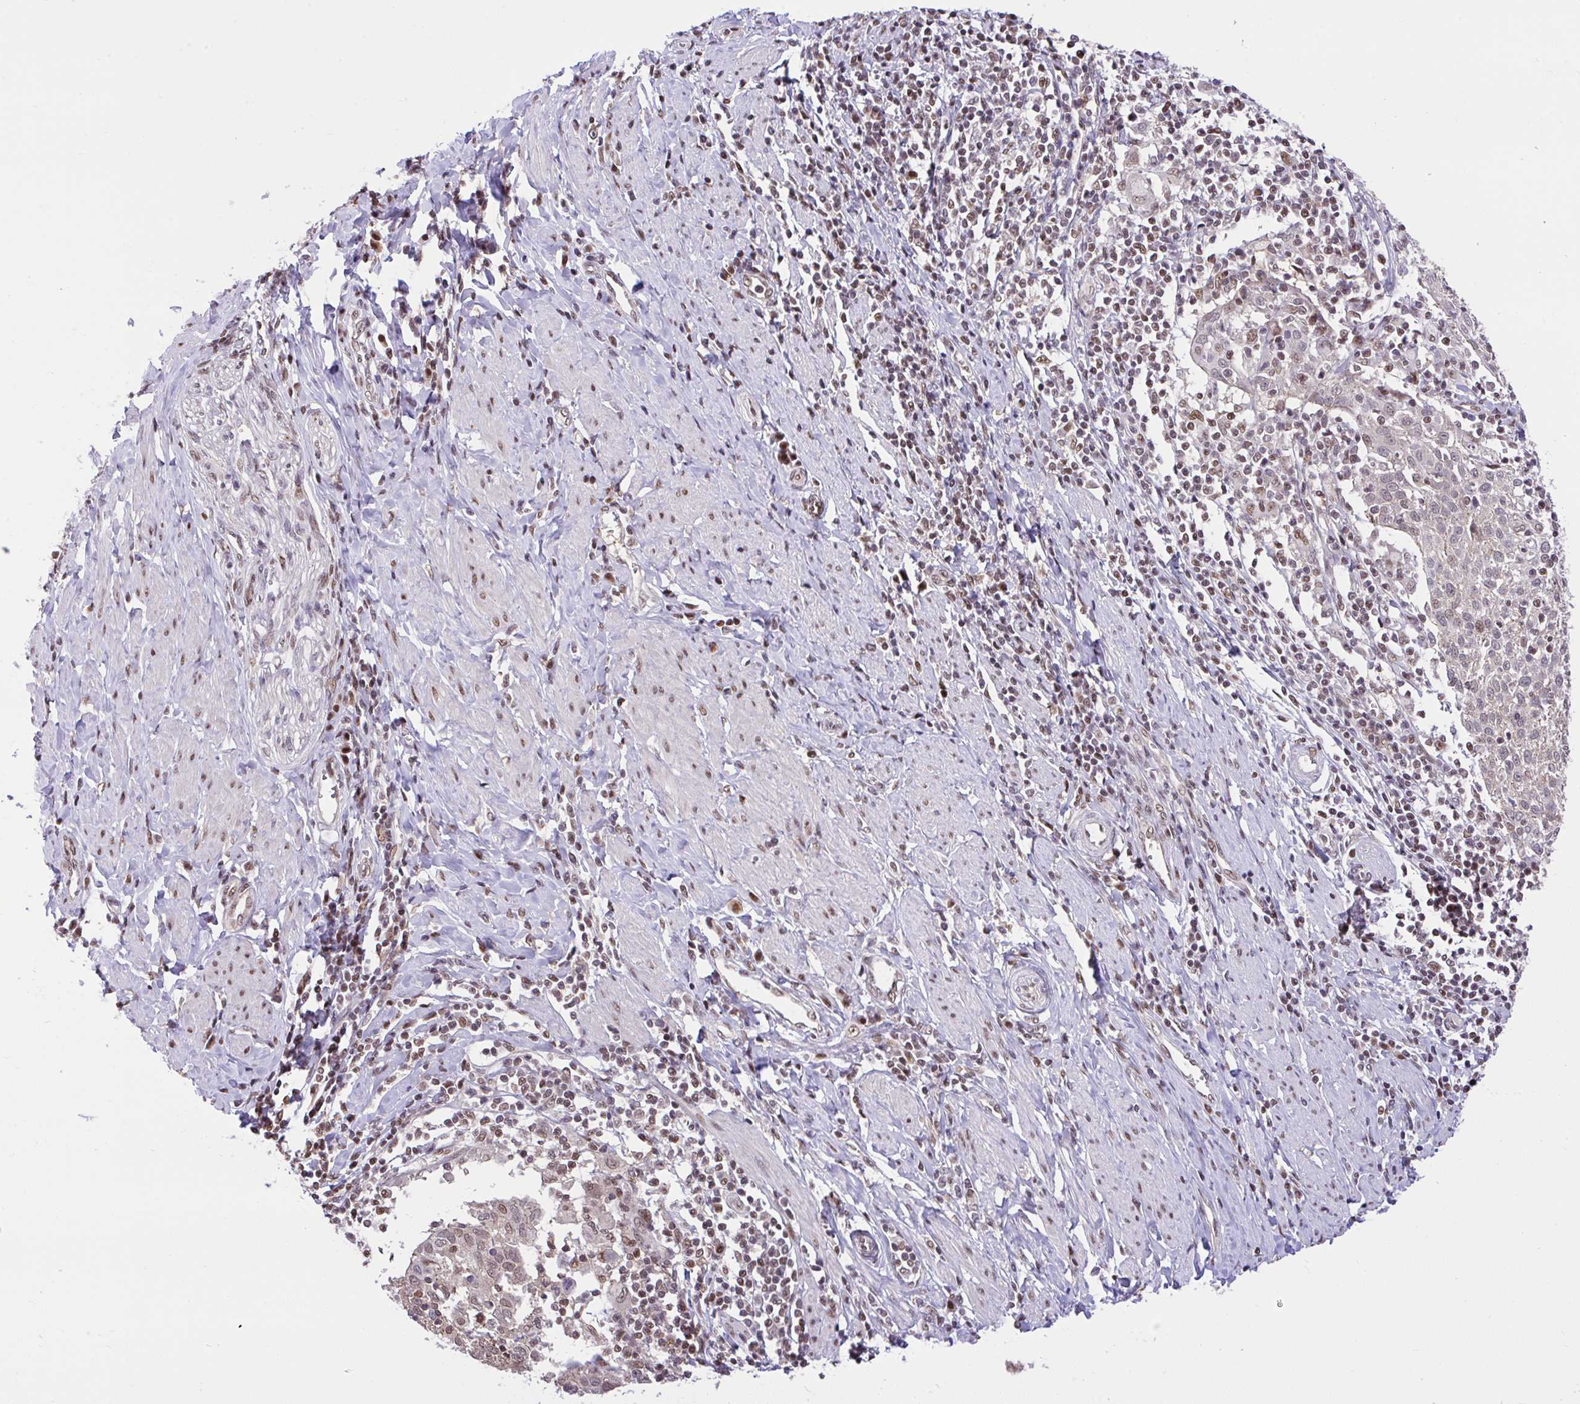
{"staining": {"intensity": "weak", "quantity": "<25%", "location": "nuclear"}, "tissue": "cervical cancer", "cell_type": "Tumor cells", "image_type": "cancer", "snomed": [{"axis": "morphology", "description": "Squamous cell carcinoma, NOS"}, {"axis": "topography", "description": "Cervix"}], "caption": "A photomicrograph of cervical cancer stained for a protein shows no brown staining in tumor cells. (DAB immunohistochemistry visualized using brightfield microscopy, high magnification).", "gene": "GLIS3", "patient": {"sex": "female", "age": 52}}